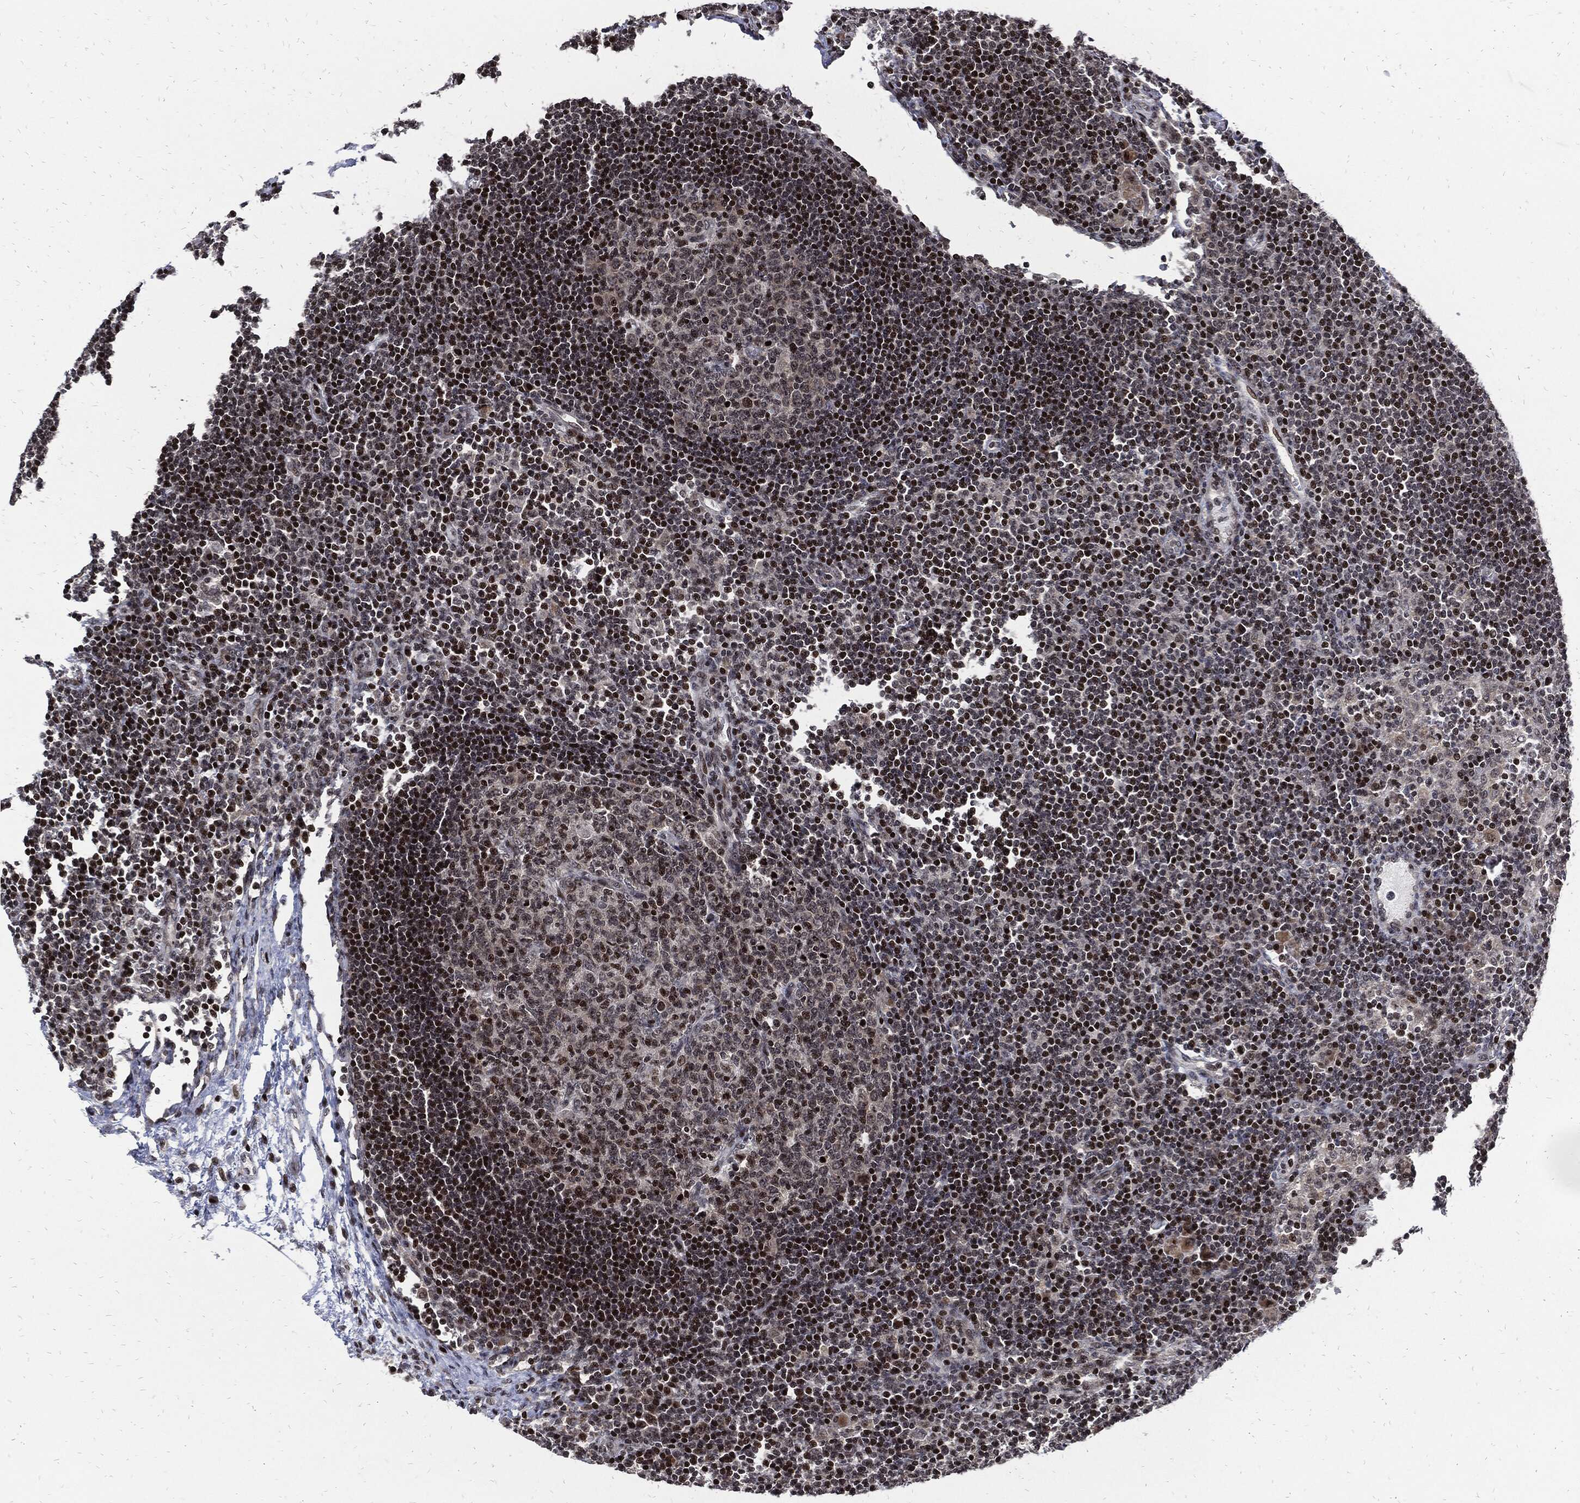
{"staining": {"intensity": "strong", "quantity": "<25%", "location": "nuclear"}, "tissue": "lymph node", "cell_type": "Germinal center cells", "image_type": "normal", "snomed": [{"axis": "morphology", "description": "Normal tissue, NOS"}, {"axis": "topography", "description": "Lymph node"}], "caption": "Immunohistochemistry (DAB) staining of benign human lymph node displays strong nuclear protein expression in about <25% of germinal center cells.", "gene": "ZNF775", "patient": {"sex": "female", "age": 67}}